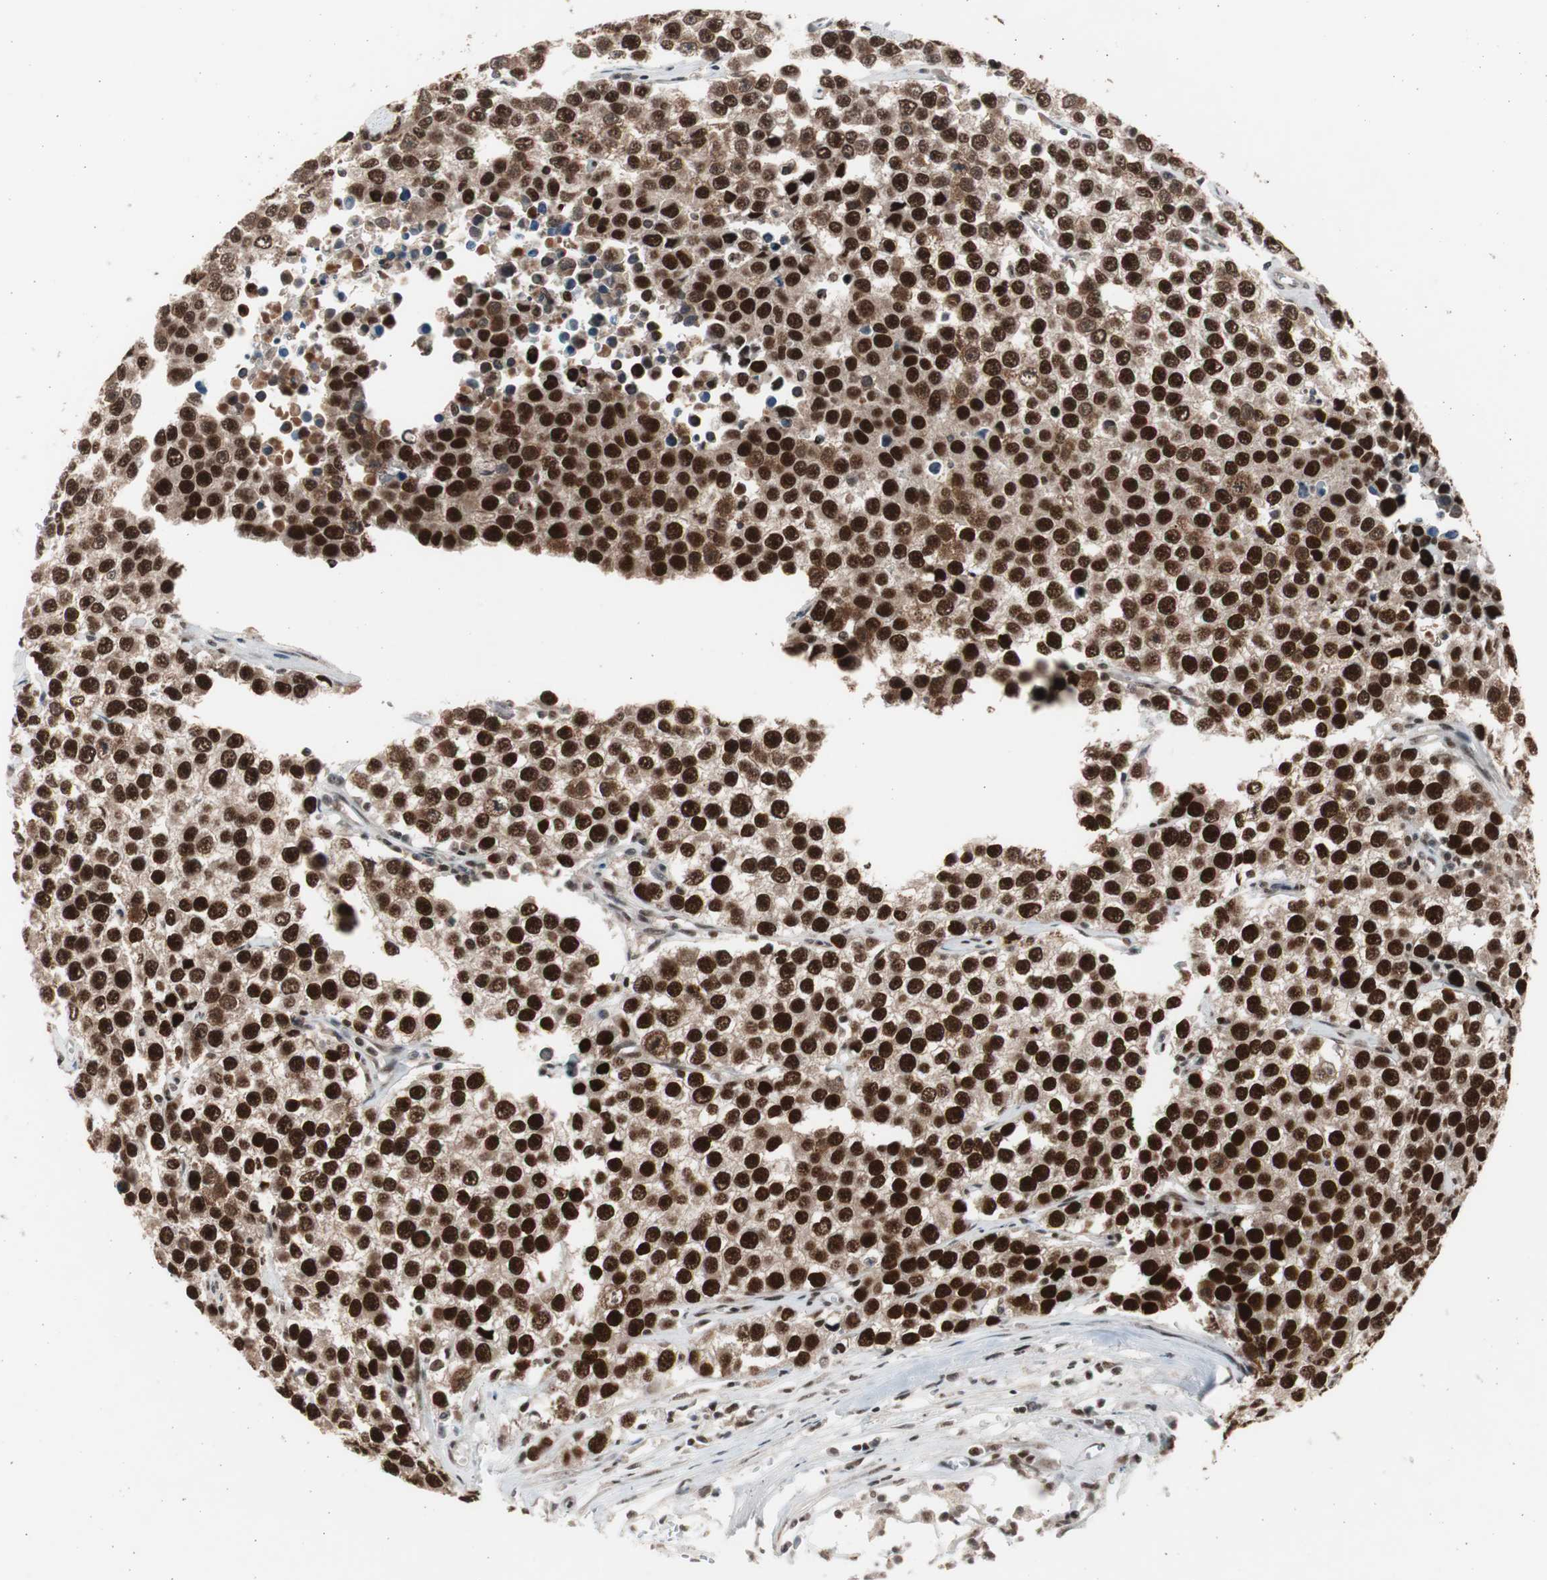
{"staining": {"intensity": "strong", "quantity": ">75%", "location": "nuclear"}, "tissue": "testis cancer", "cell_type": "Tumor cells", "image_type": "cancer", "snomed": [{"axis": "morphology", "description": "Seminoma, NOS"}, {"axis": "morphology", "description": "Carcinoma, Embryonal, NOS"}, {"axis": "topography", "description": "Testis"}], "caption": "This is a histology image of immunohistochemistry (IHC) staining of testis seminoma, which shows strong expression in the nuclear of tumor cells.", "gene": "RPA1", "patient": {"sex": "male", "age": 52}}